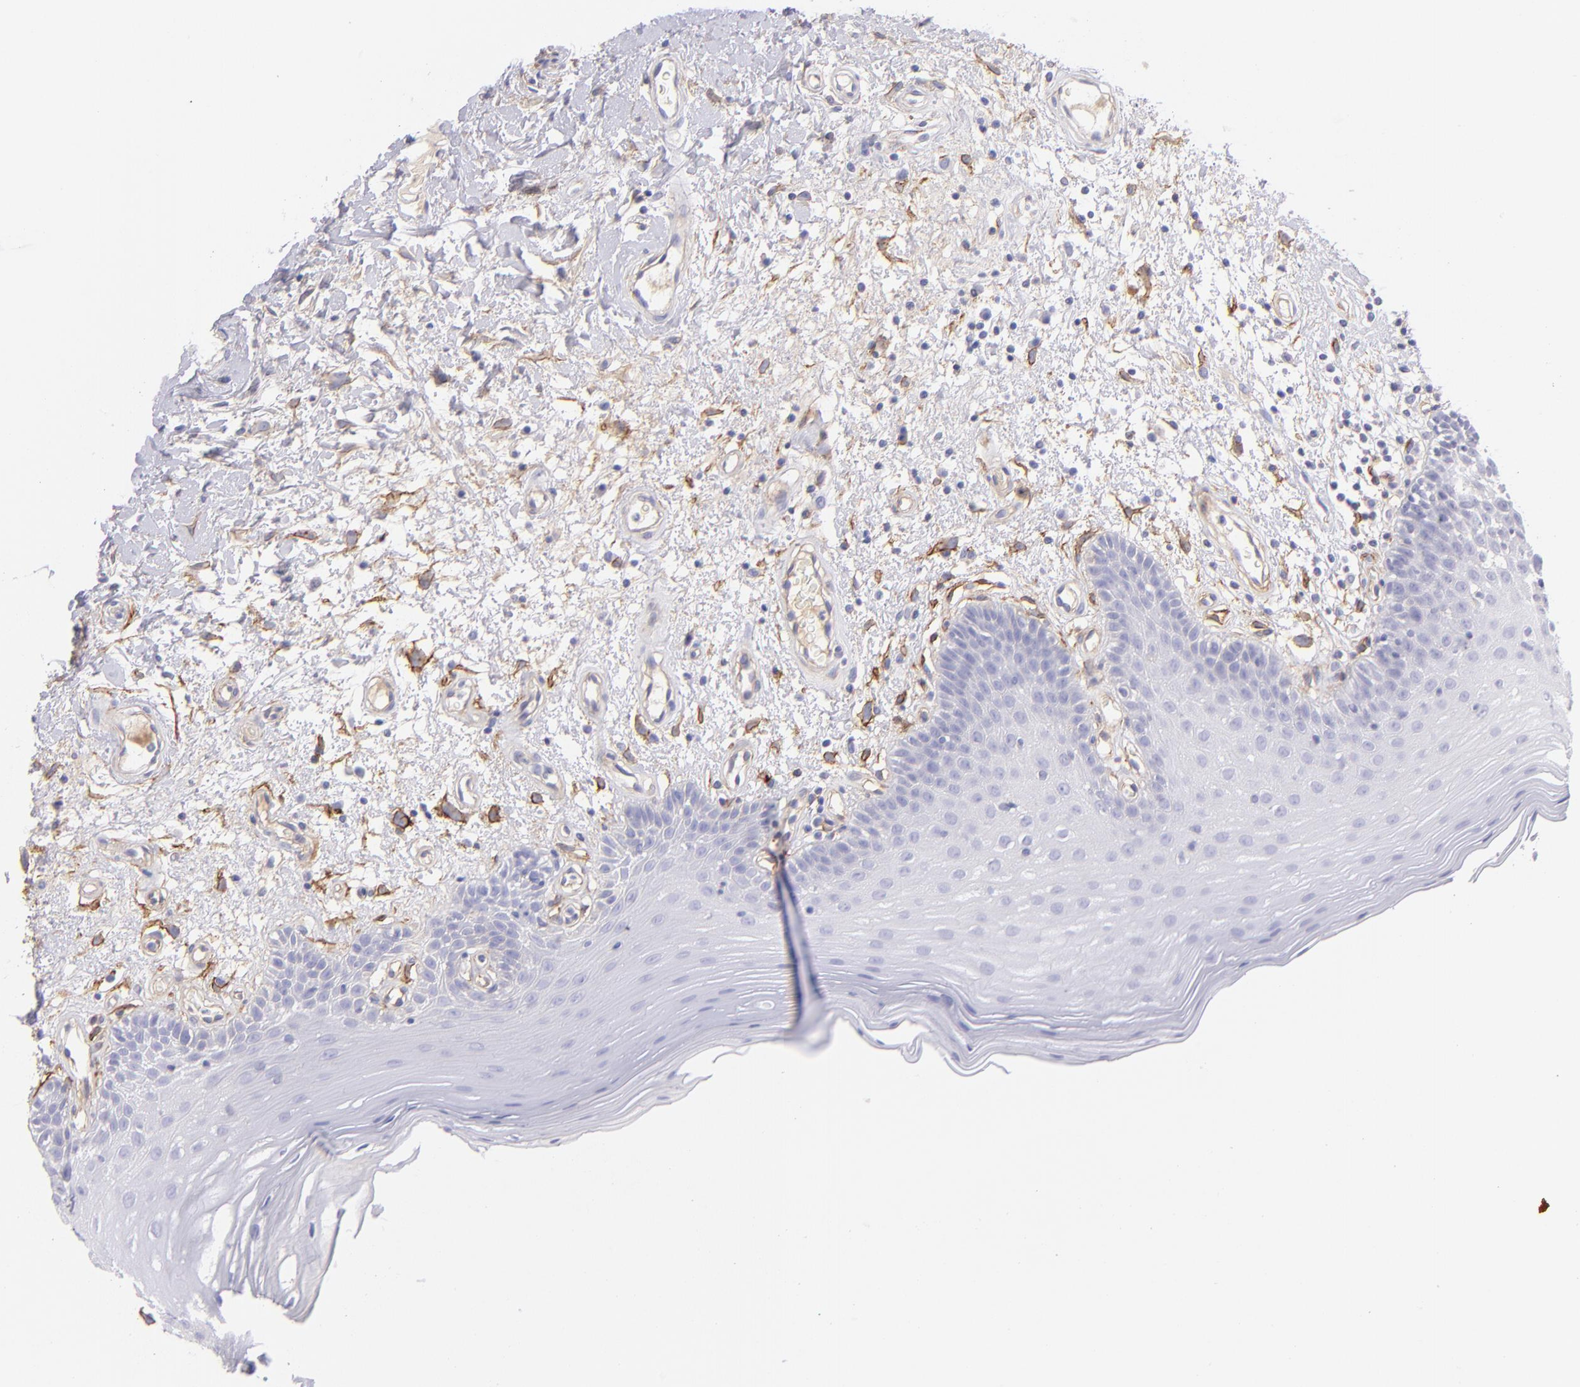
{"staining": {"intensity": "negative", "quantity": "none", "location": "none"}, "tissue": "oral mucosa", "cell_type": "Squamous epithelial cells", "image_type": "normal", "snomed": [{"axis": "morphology", "description": "Normal tissue, NOS"}, {"axis": "morphology", "description": "Squamous cell carcinoma, NOS"}, {"axis": "topography", "description": "Skeletal muscle"}, {"axis": "topography", "description": "Oral tissue"}, {"axis": "topography", "description": "Head-Neck"}], "caption": "High magnification brightfield microscopy of unremarkable oral mucosa stained with DAB (3,3'-diaminobenzidine) (brown) and counterstained with hematoxylin (blue): squamous epithelial cells show no significant staining.", "gene": "CD81", "patient": {"sex": "male", "age": 71}}